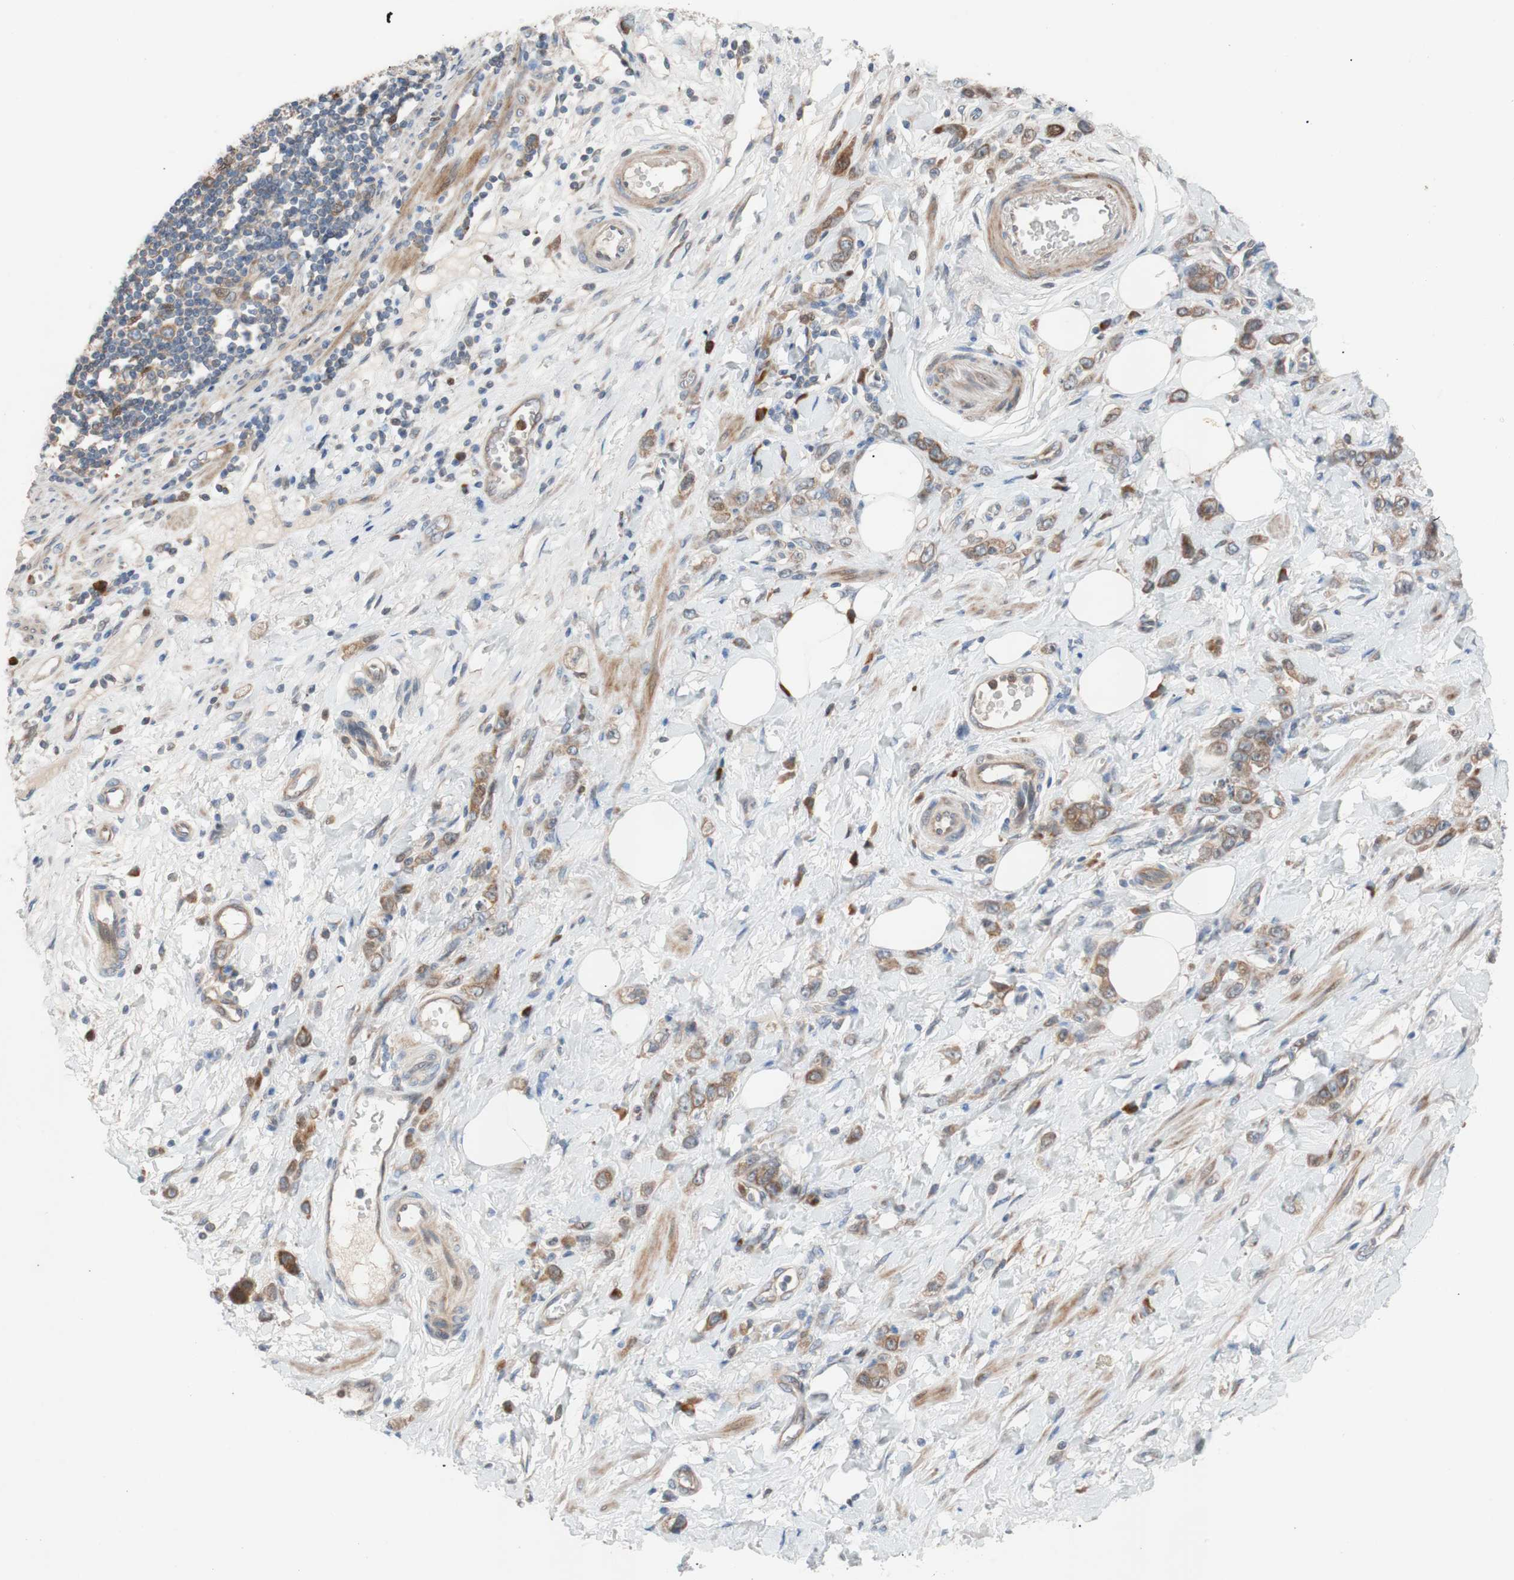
{"staining": {"intensity": "moderate", "quantity": ">75%", "location": "cytoplasmic/membranous"}, "tissue": "stomach cancer", "cell_type": "Tumor cells", "image_type": "cancer", "snomed": [{"axis": "morphology", "description": "Adenocarcinoma, NOS"}, {"axis": "topography", "description": "Stomach"}], "caption": "A micrograph of human adenocarcinoma (stomach) stained for a protein reveals moderate cytoplasmic/membranous brown staining in tumor cells.", "gene": "FAAH", "patient": {"sex": "male", "age": 82}}